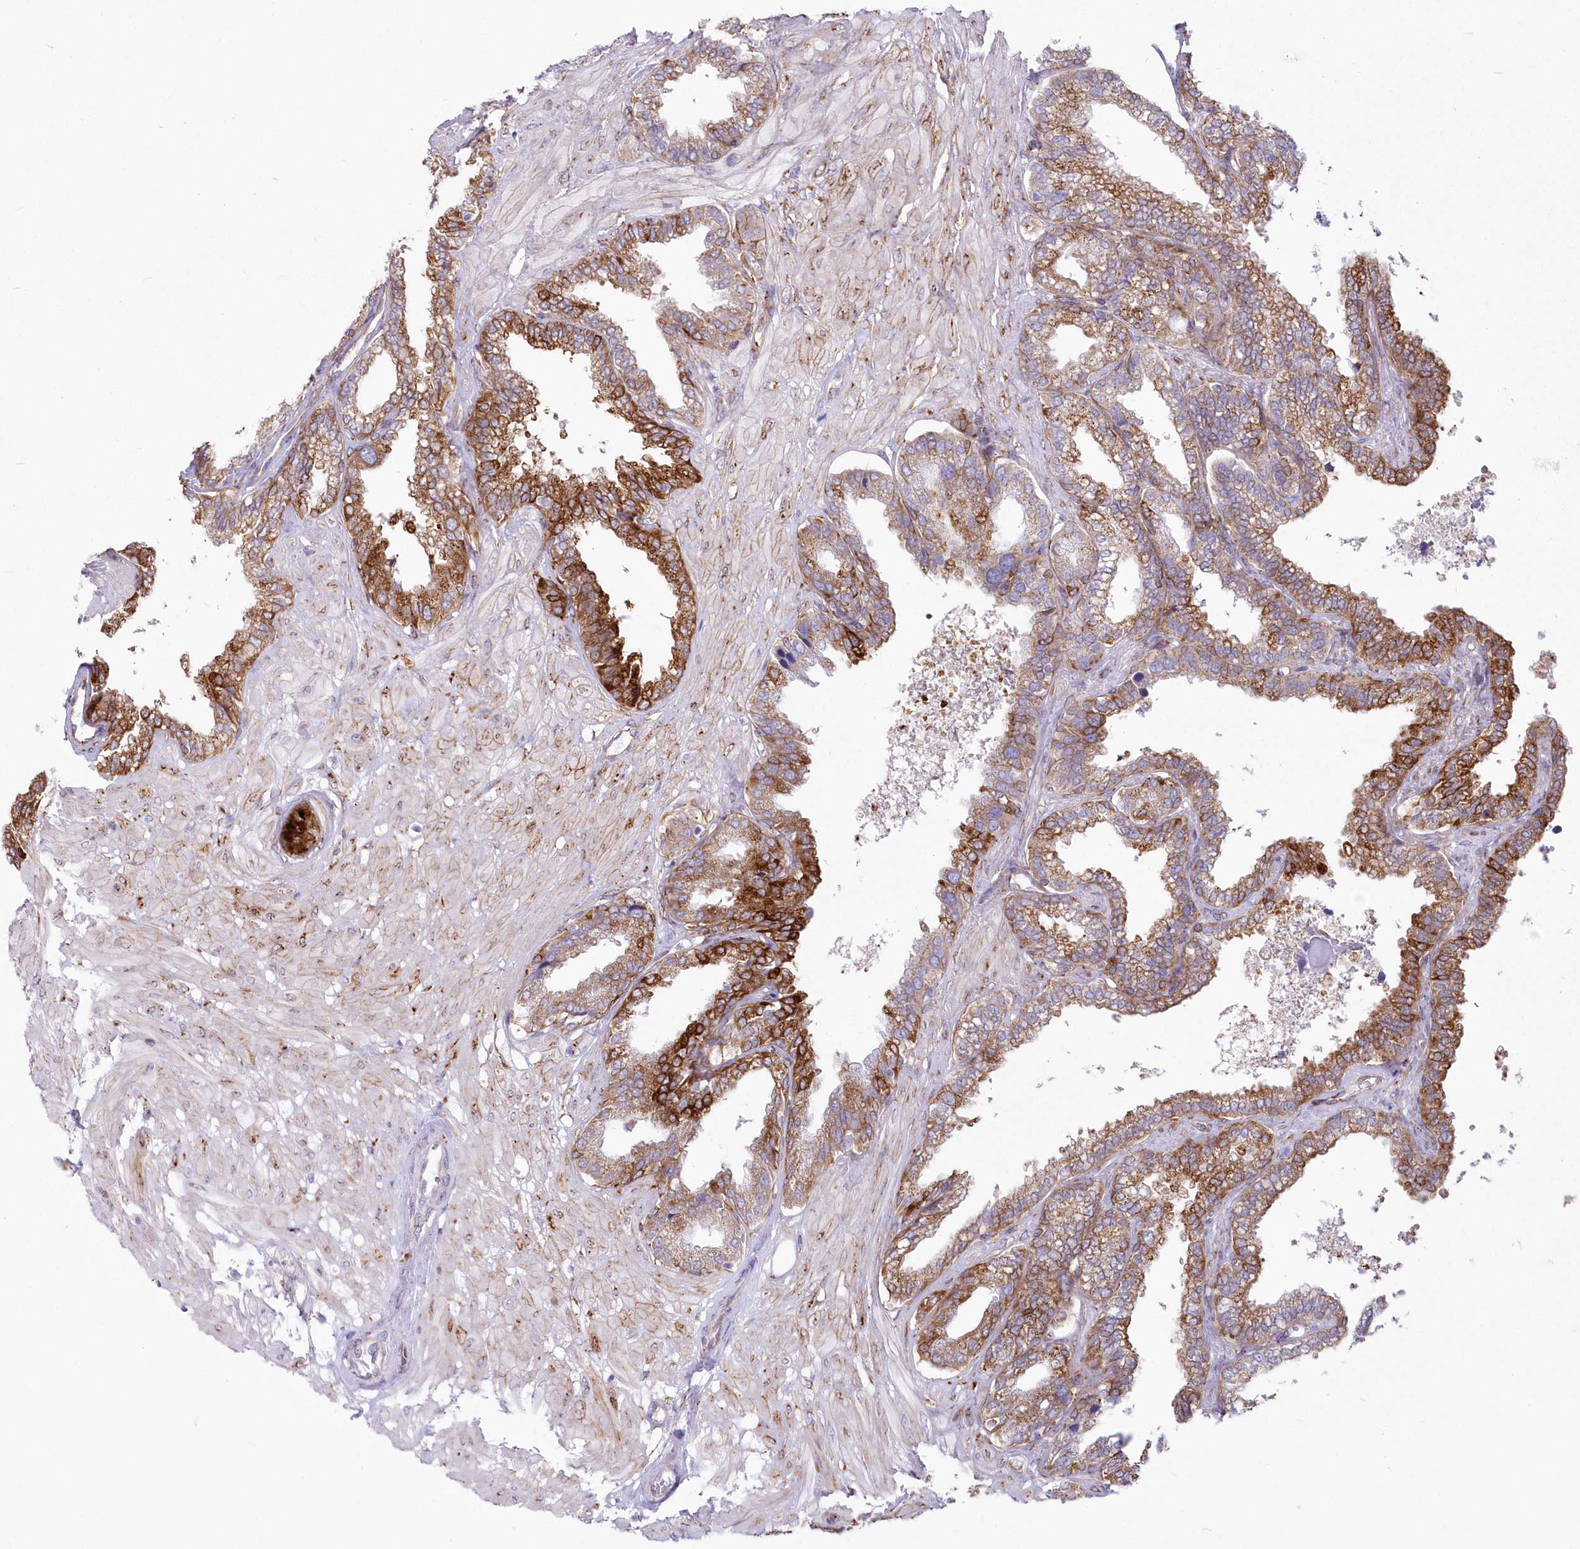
{"staining": {"intensity": "strong", "quantity": "25%-75%", "location": "cytoplasmic/membranous"}, "tissue": "seminal vesicle", "cell_type": "Glandular cells", "image_type": "normal", "snomed": [{"axis": "morphology", "description": "Normal tissue, NOS"}, {"axis": "topography", "description": "Seminal veicle"}], "caption": "This is a photomicrograph of IHC staining of normal seminal vesicle, which shows strong expression in the cytoplasmic/membranous of glandular cells.", "gene": "YTHDC2", "patient": {"sex": "male", "age": 46}}